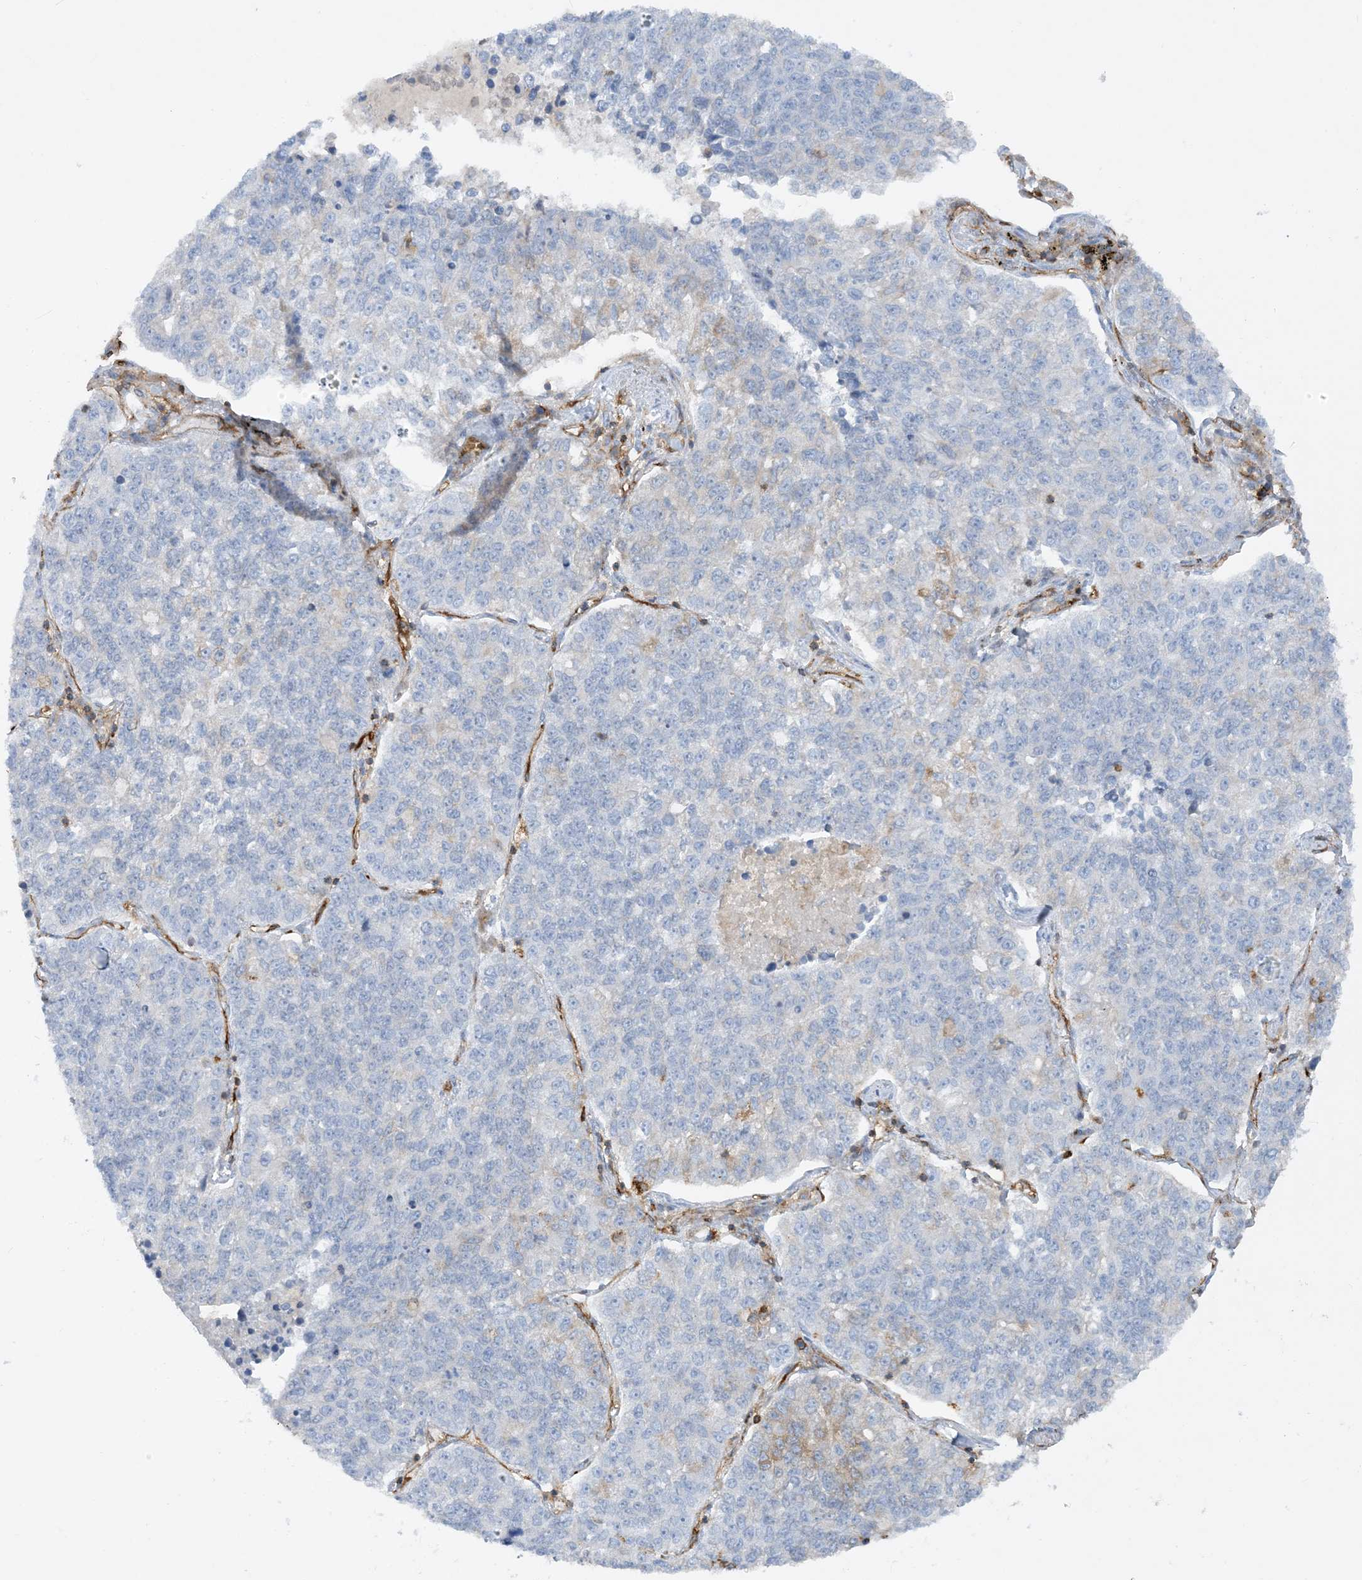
{"staining": {"intensity": "weak", "quantity": "<25%", "location": "cytoplasmic/membranous"}, "tissue": "lung cancer", "cell_type": "Tumor cells", "image_type": "cancer", "snomed": [{"axis": "morphology", "description": "Adenocarcinoma, NOS"}, {"axis": "topography", "description": "Lung"}], "caption": "This is an immunohistochemistry (IHC) histopathology image of lung cancer. There is no staining in tumor cells.", "gene": "HLA-E", "patient": {"sex": "male", "age": 49}}